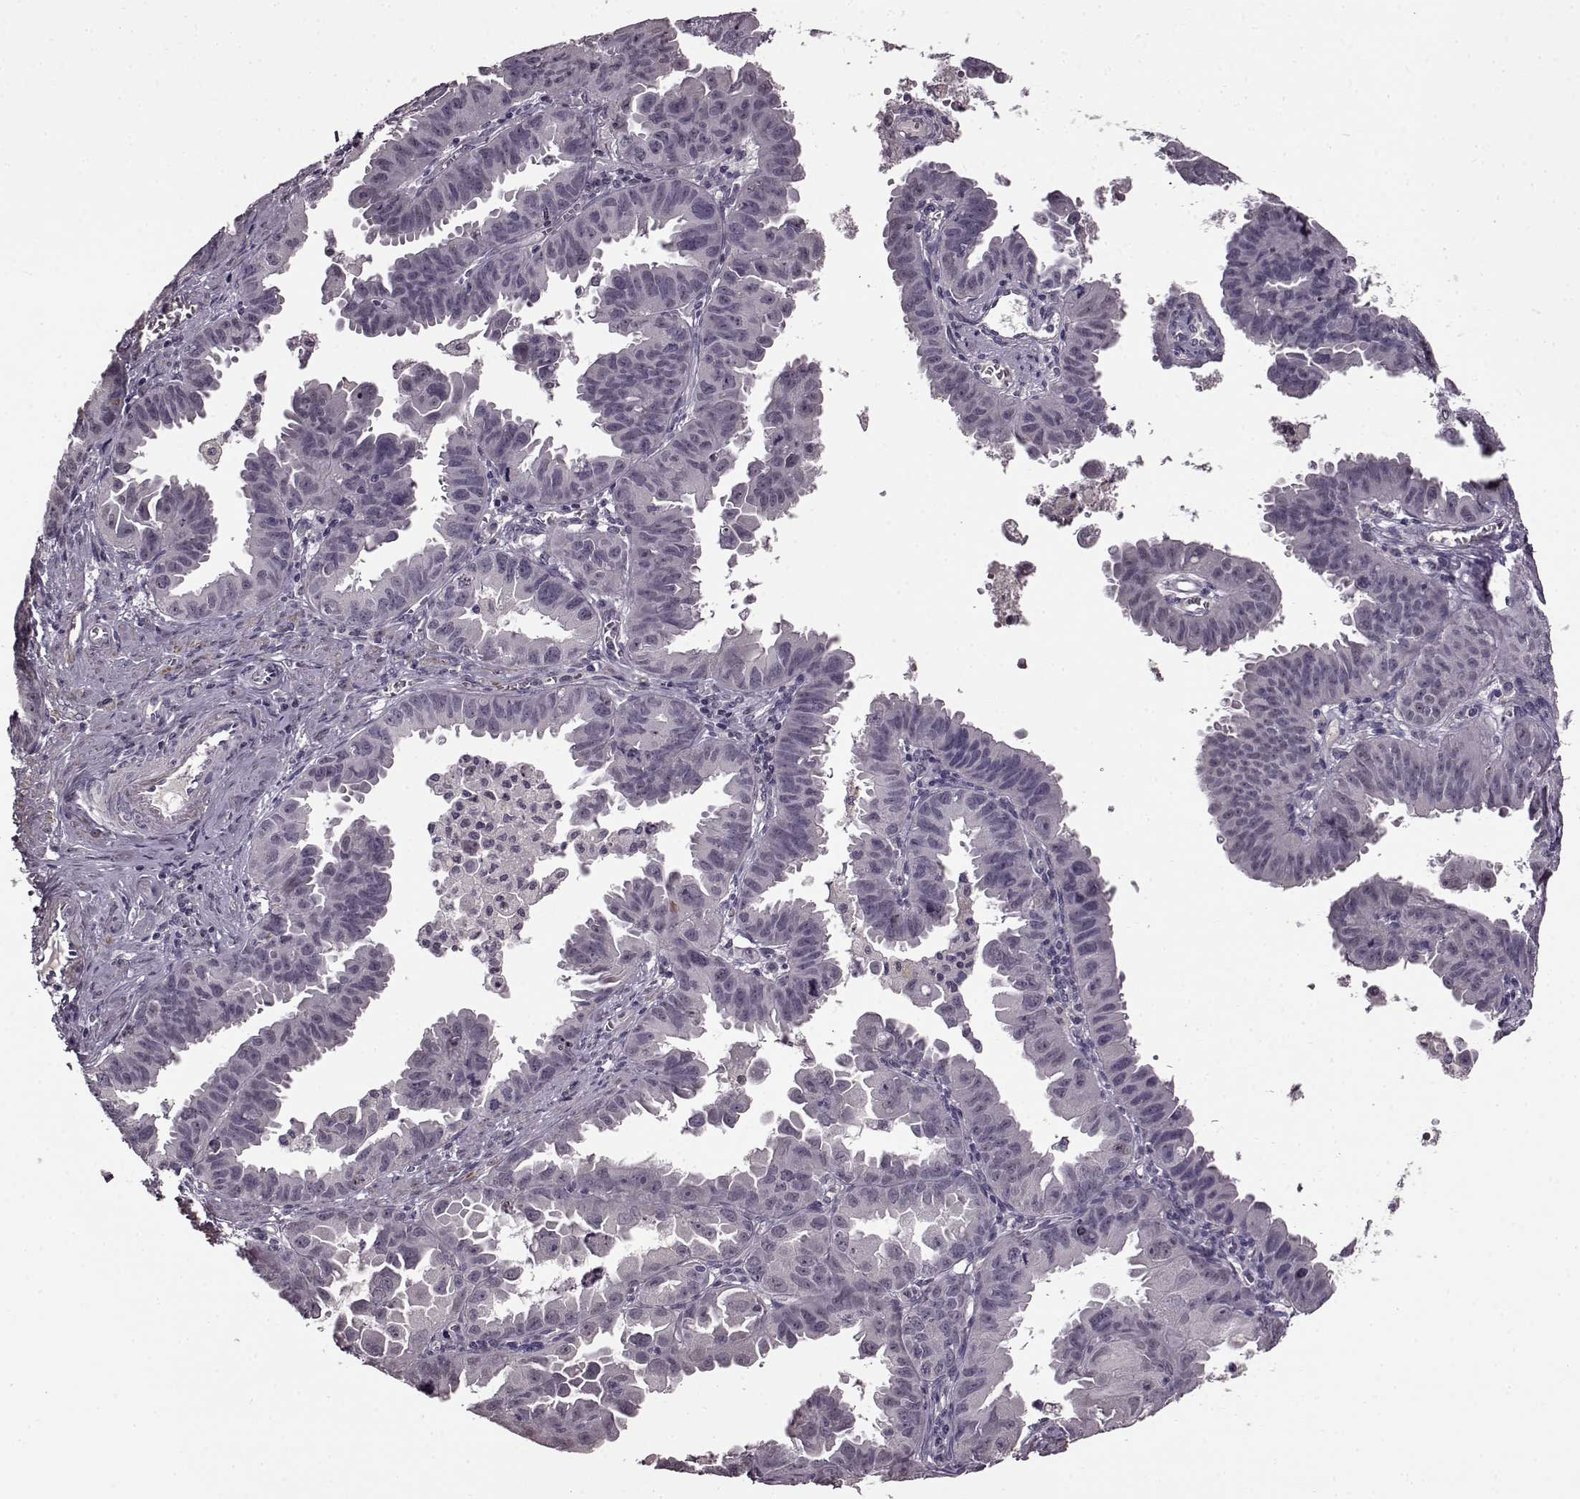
{"staining": {"intensity": "negative", "quantity": "none", "location": "none"}, "tissue": "ovarian cancer", "cell_type": "Tumor cells", "image_type": "cancer", "snomed": [{"axis": "morphology", "description": "Carcinoma, endometroid"}, {"axis": "topography", "description": "Ovary"}], "caption": "Endometroid carcinoma (ovarian) stained for a protein using IHC exhibits no positivity tumor cells.", "gene": "CNGA3", "patient": {"sex": "female", "age": 85}}